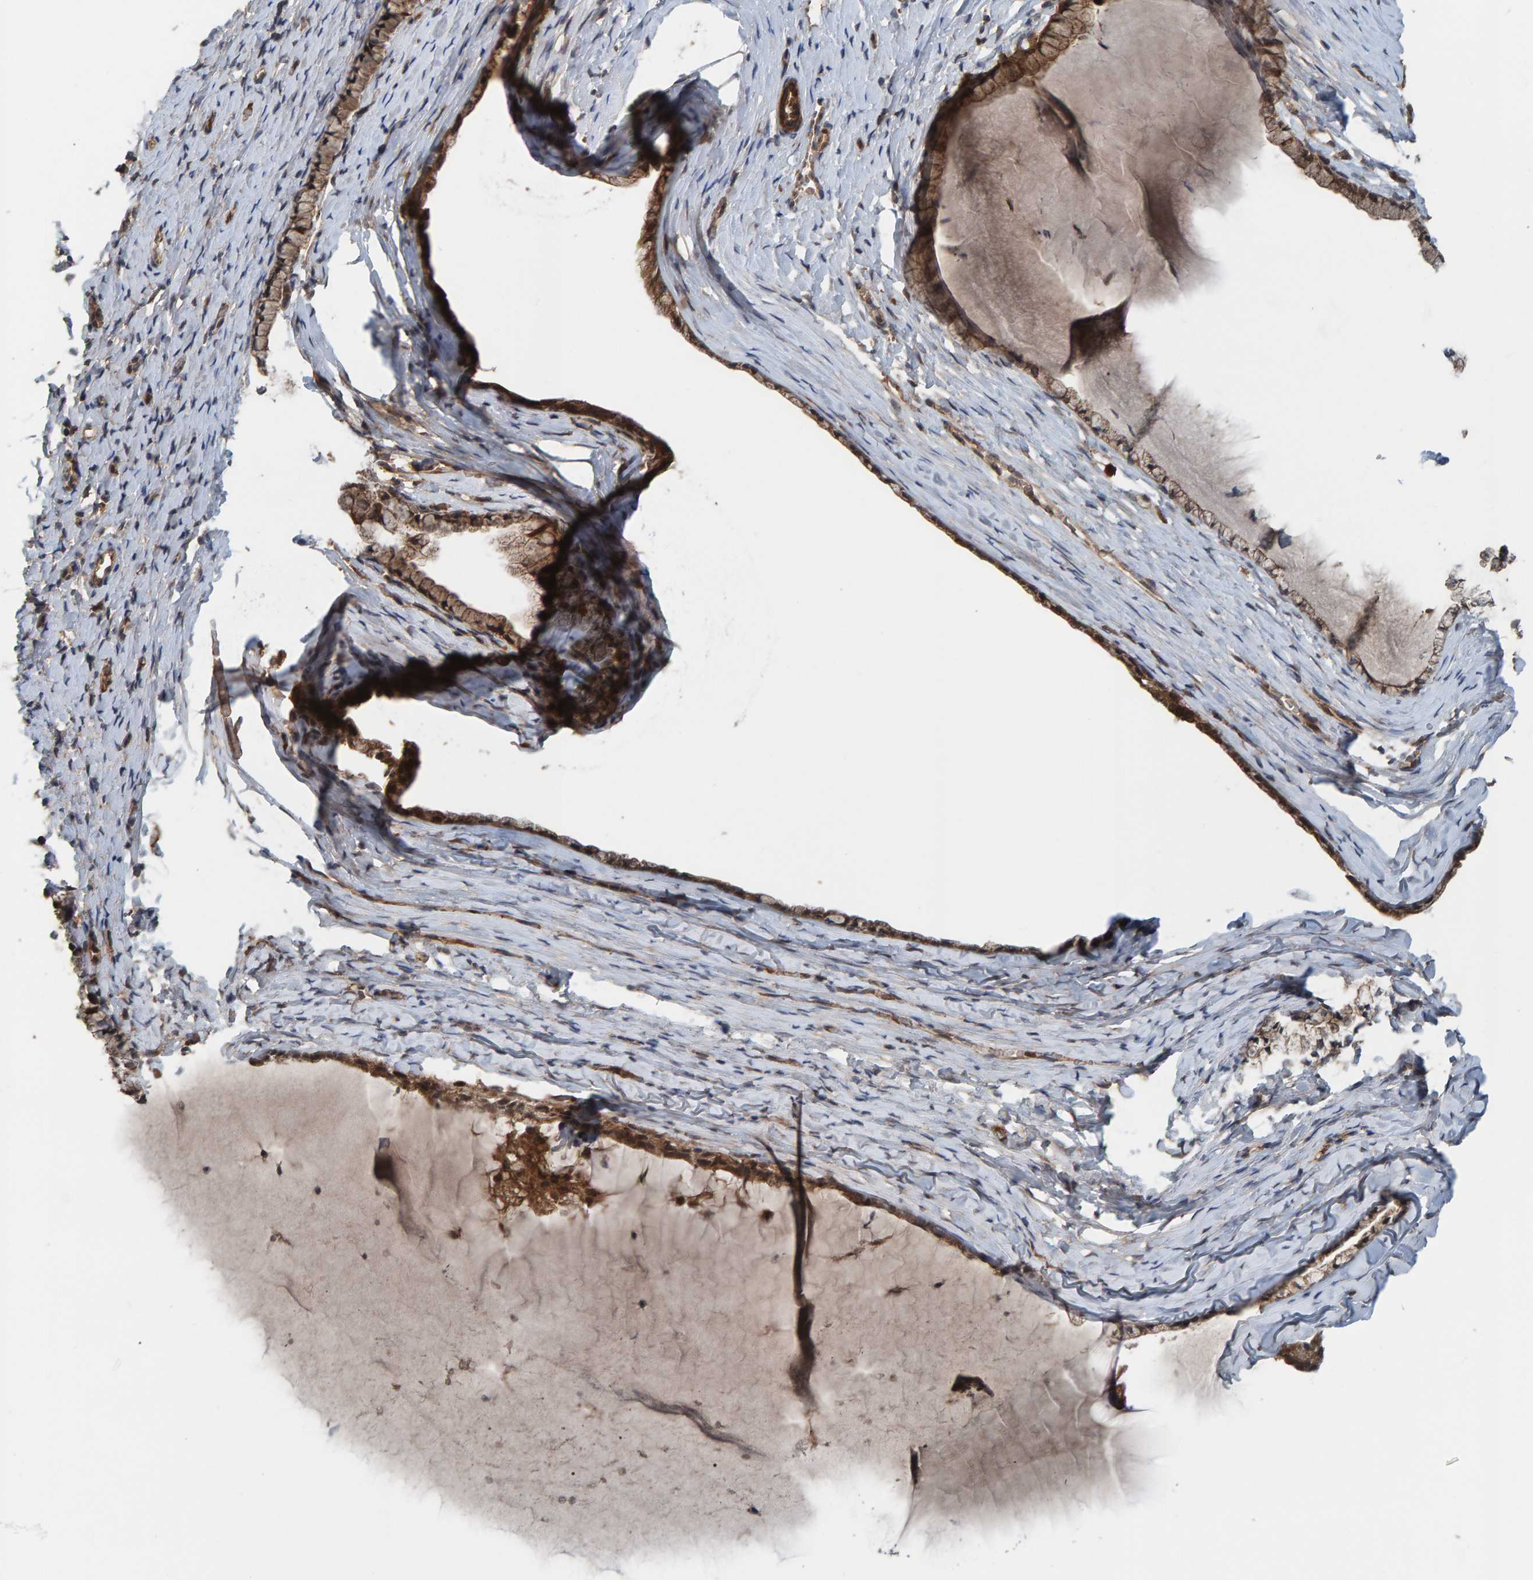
{"staining": {"intensity": "moderate", "quantity": ">75%", "location": "cytoplasmic/membranous"}, "tissue": "cervix", "cell_type": "Glandular cells", "image_type": "normal", "snomed": [{"axis": "morphology", "description": "Normal tissue, NOS"}, {"axis": "topography", "description": "Cervix"}], "caption": "Immunohistochemistry photomicrograph of unremarkable cervix: human cervix stained using IHC displays medium levels of moderate protein expression localized specifically in the cytoplasmic/membranous of glandular cells, appearing as a cytoplasmic/membranous brown color.", "gene": "CUEDC1", "patient": {"sex": "female", "age": 72}}